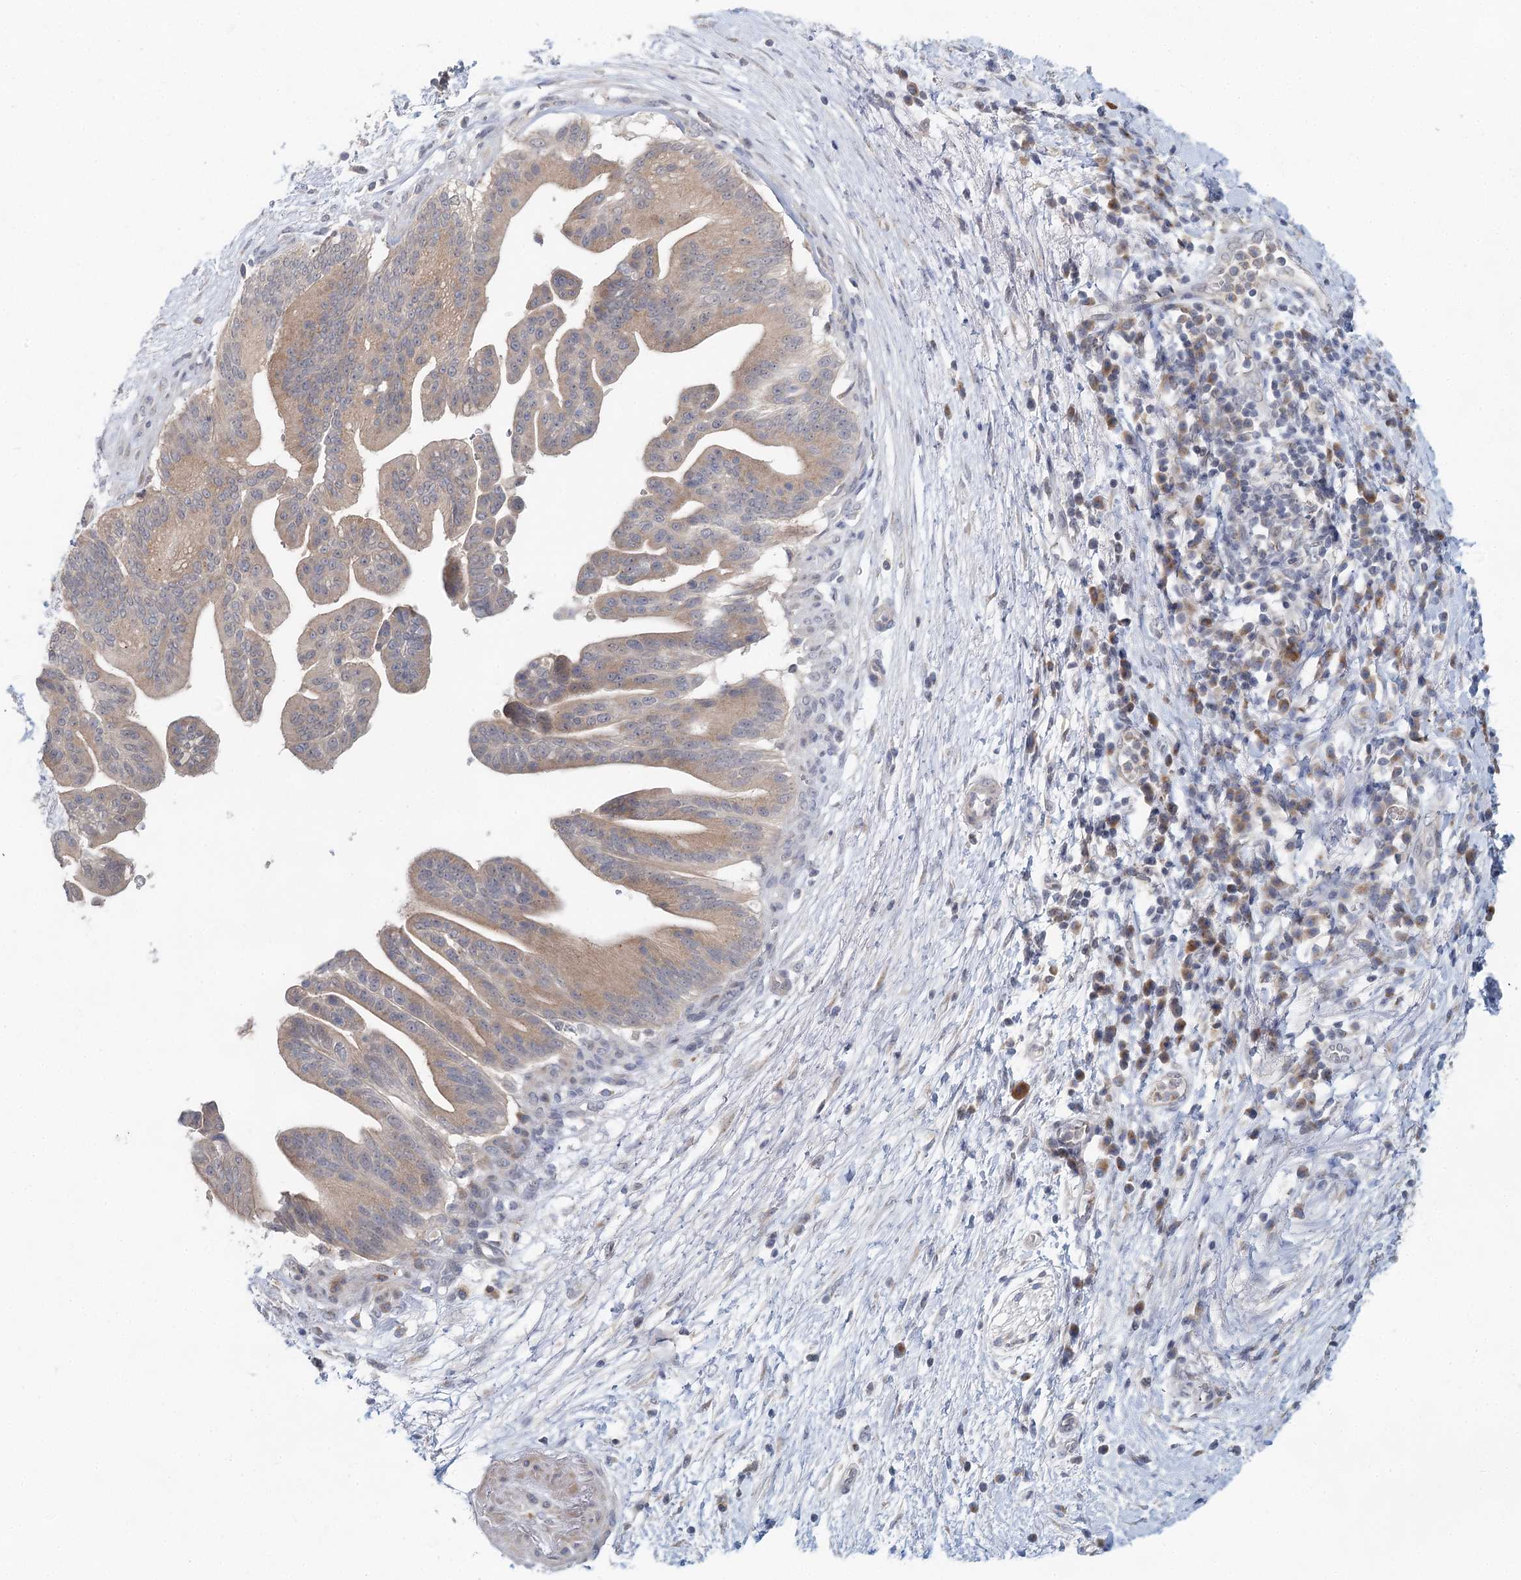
{"staining": {"intensity": "weak", "quantity": ">75%", "location": "cytoplasmic/membranous"}, "tissue": "pancreatic cancer", "cell_type": "Tumor cells", "image_type": "cancer", "snomed": [{"axis": "morphology", "description": "Adenocarcinoma, NOS"}, {"axis": "topography", "description": "Pancreas"}], "caption": "This image shows immunohistochemistry staining of human pancreatic cancer, with low weak cytoplasmic/membranous expression in approximately >75% of tumor cells.", "gene": "BLTP1", "patient": {"sex": "male", "age": 68}}